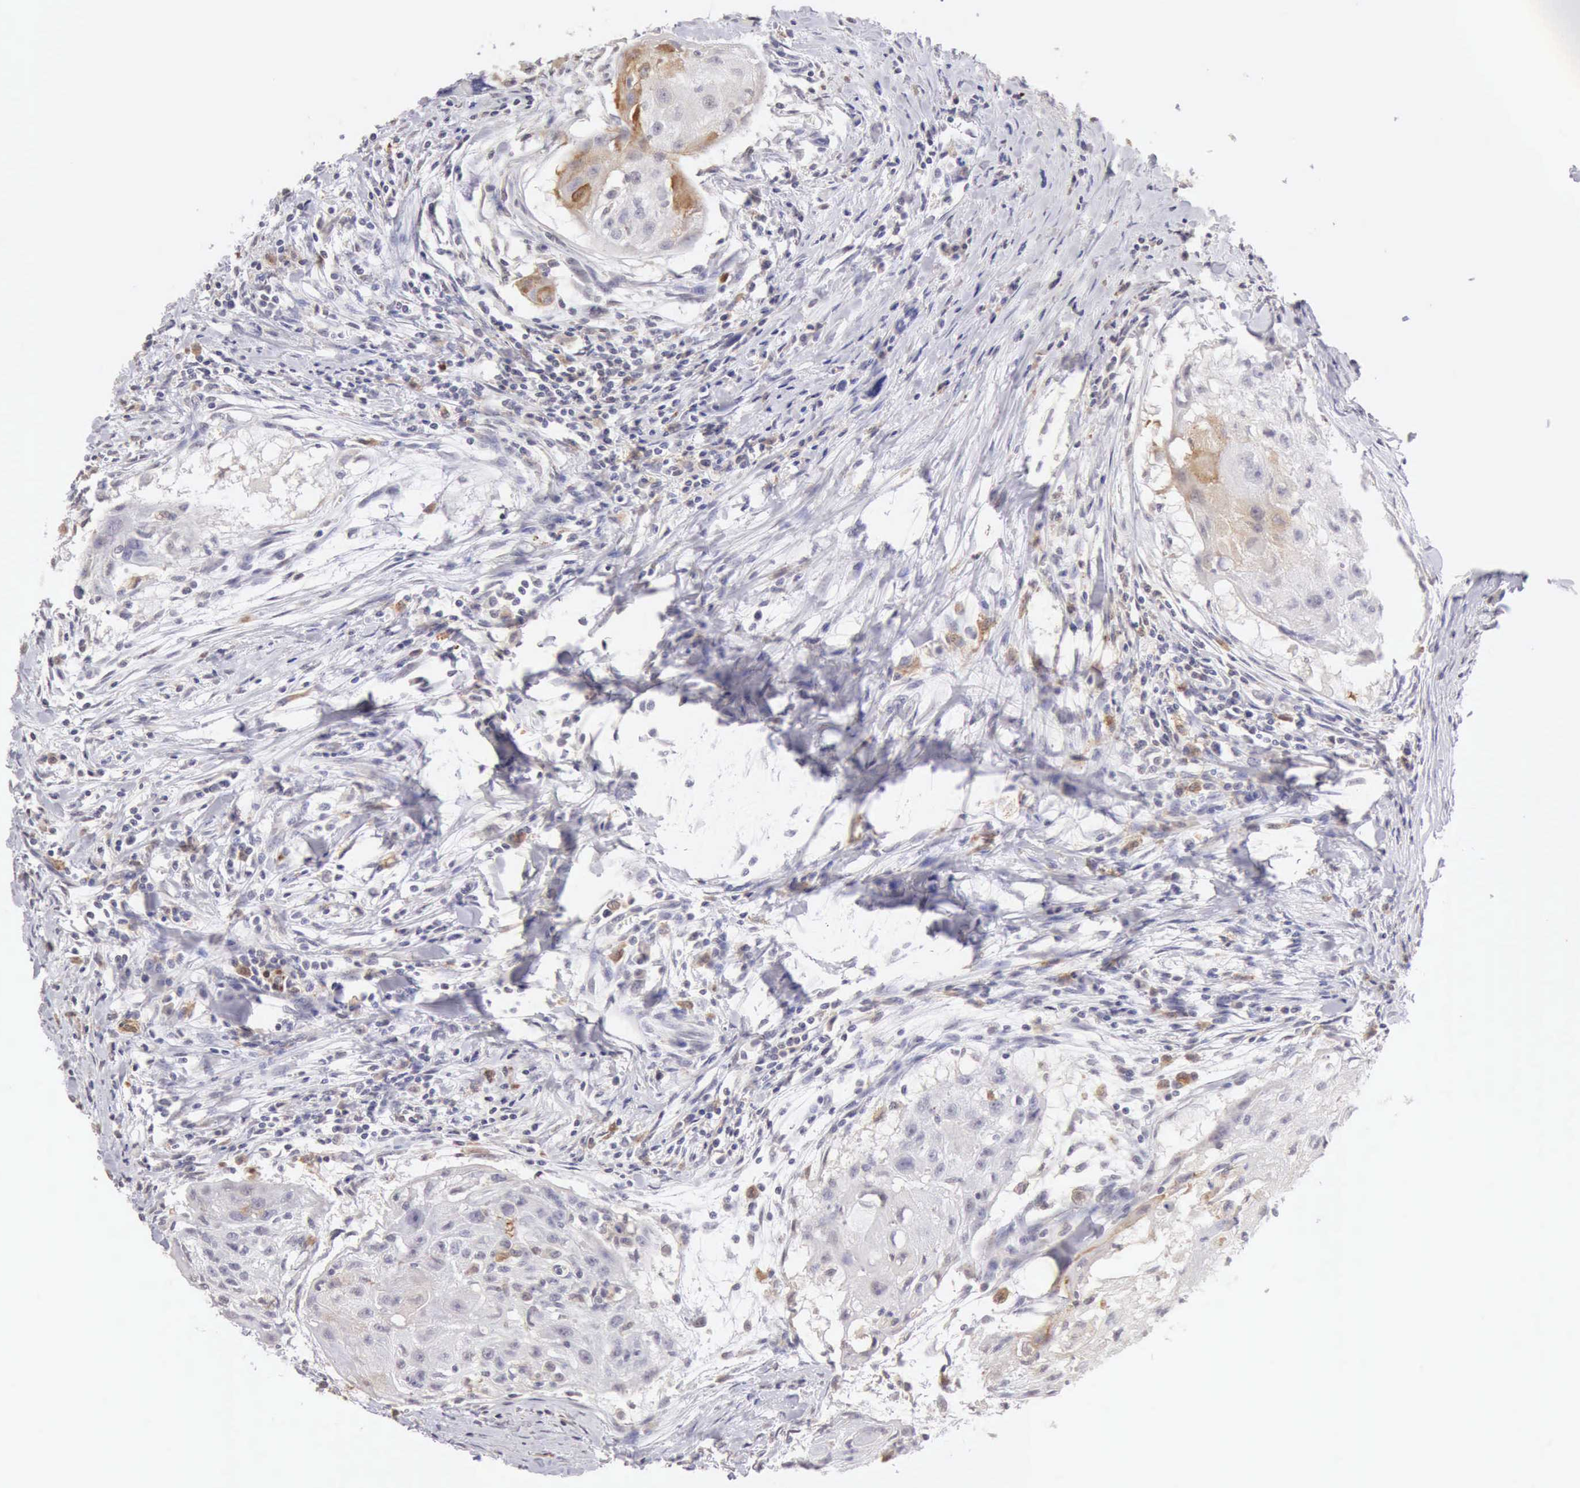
{"staining": {"intensity": "weak", "quantity": "<25%", "location": "cytoplasmic/membranous"}, "tissue": "head and neck cancer", "cell_type": "Tumor cells", "image_type": "cancer", "snomed": [{"axis": "morphology", "description": "Squamous cell carcinoma, NOS"}, {"axis": "topography", "description": "Head-Neck"}], "caption": "DAB immunohistochemical staining of human squamous cell carcinoma (head and neck) displays no significant positivity in tumor cells.", "gene": "RNASE1", "patient": {"sex": "male", "age": 64}}